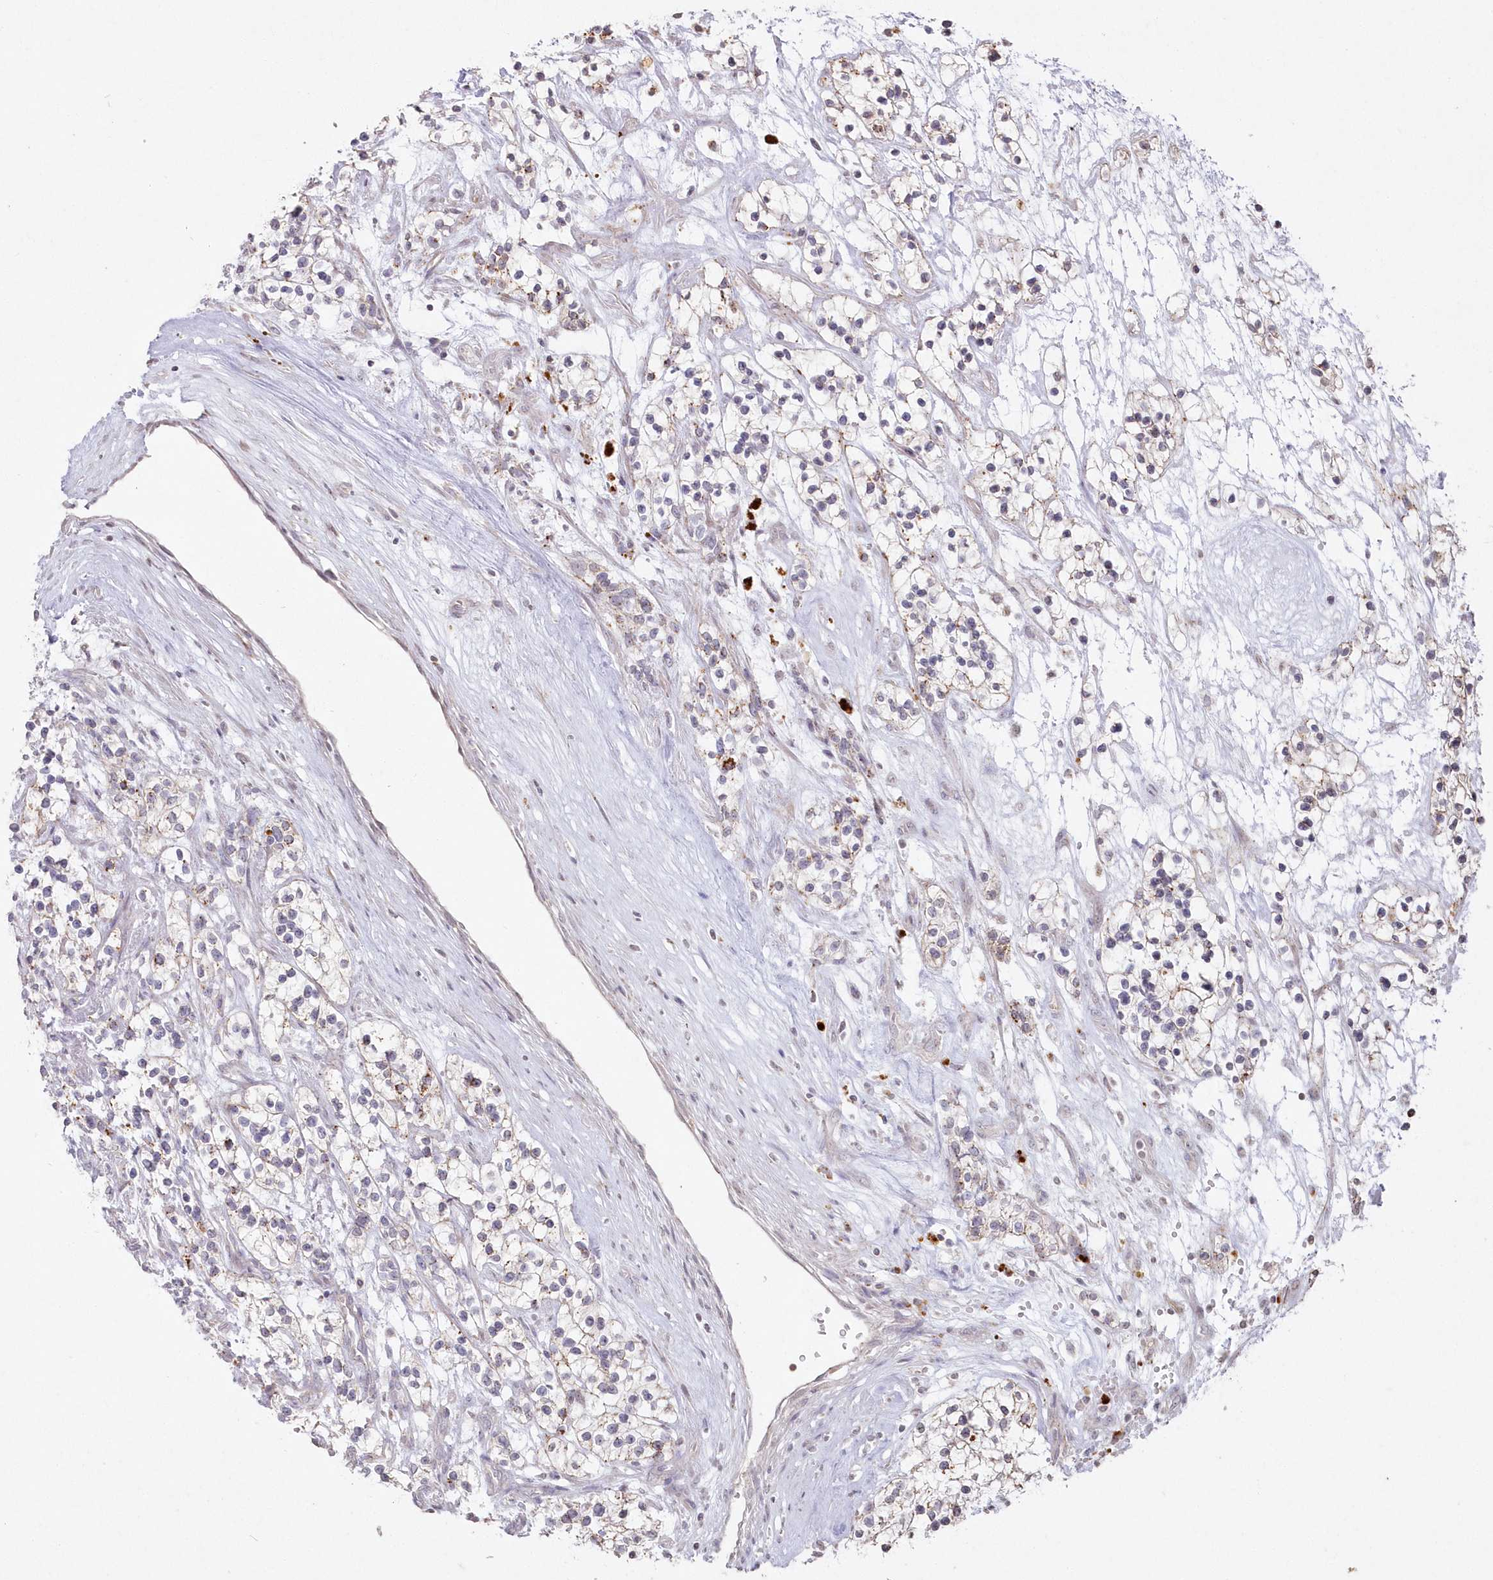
{"staining": {"intensity": "weak", "quantity": "<25%", "location": "cytoplasmic/membranous"}, "tissue": "renal cancer", "cell_type": "Tumor cells", "image_type": "cancer", "snomed": [{"axis": "morphology", "description": "Adenocarcinoma, NOS"}, {"axis": "topography", "description": "Kidney"}], "caption": "Protein analysis of adenocarcinoma (renal) reveals no significant positivity in tumor cells.", "gene": "ARSB", "patient": {"sex": "female", "age": 57}}